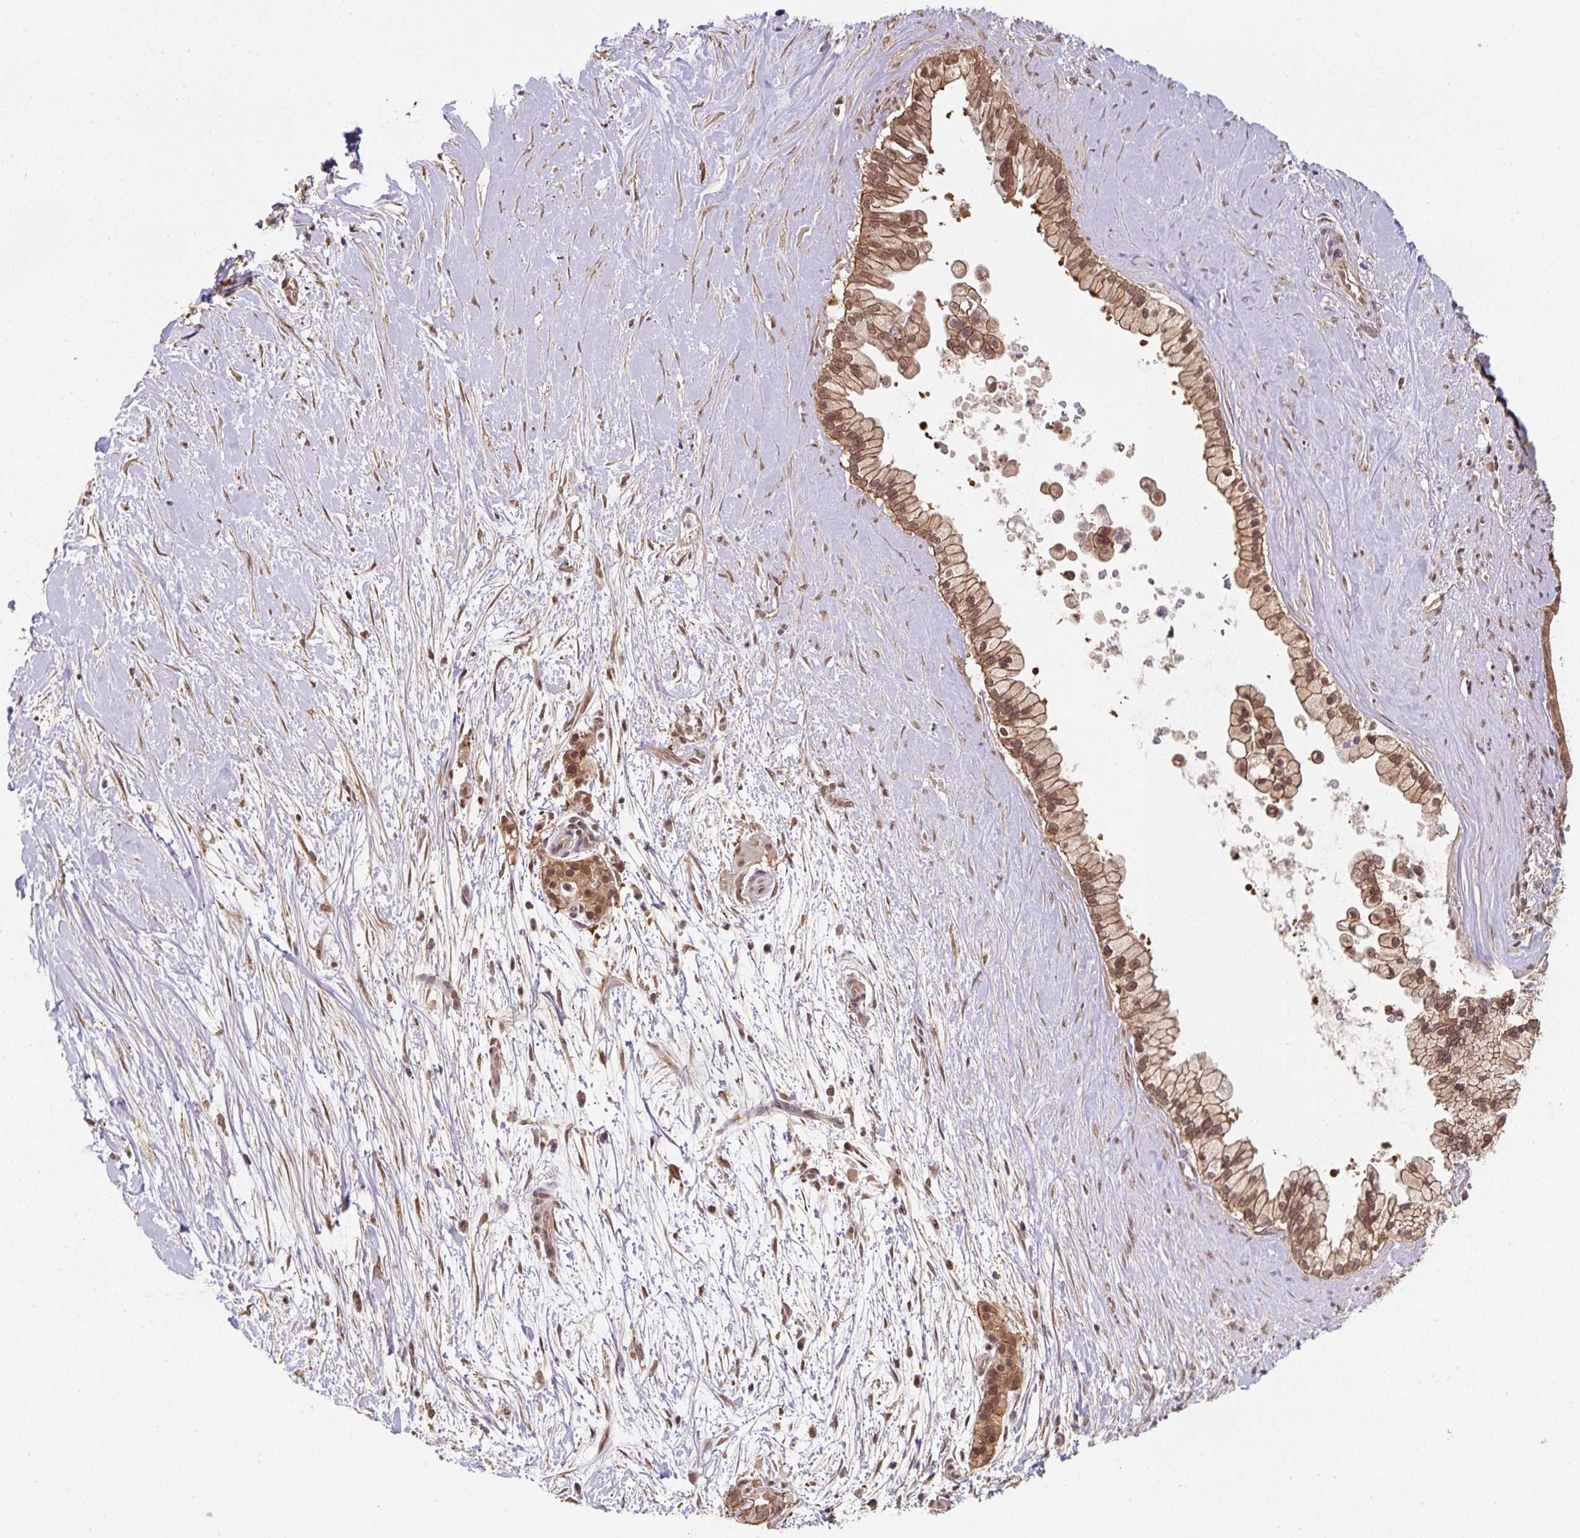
{"staining": {"intensity": "moderate", "quantity": ">75%", "location": "cytoplasmic/membranous,nuclear"}, "tissue": "pancreatic cancer", "cell_type": "Tumor cells", "image_type": "cancer", "snomed": [{"axis": "morphology", "description": "Adenocarcinoma, NOS"}, {"axis": "topography", "description": "Pancreas"}], "caption": "Immunohistochemistry of pancreatic adenocarcinoma displays medium levels of moderate cytoplasmic/membranous and nuclear staining in approximately >75% of tumor cells.", "gene": "ST13", "patient": {"sex": "female", "age": 69}}